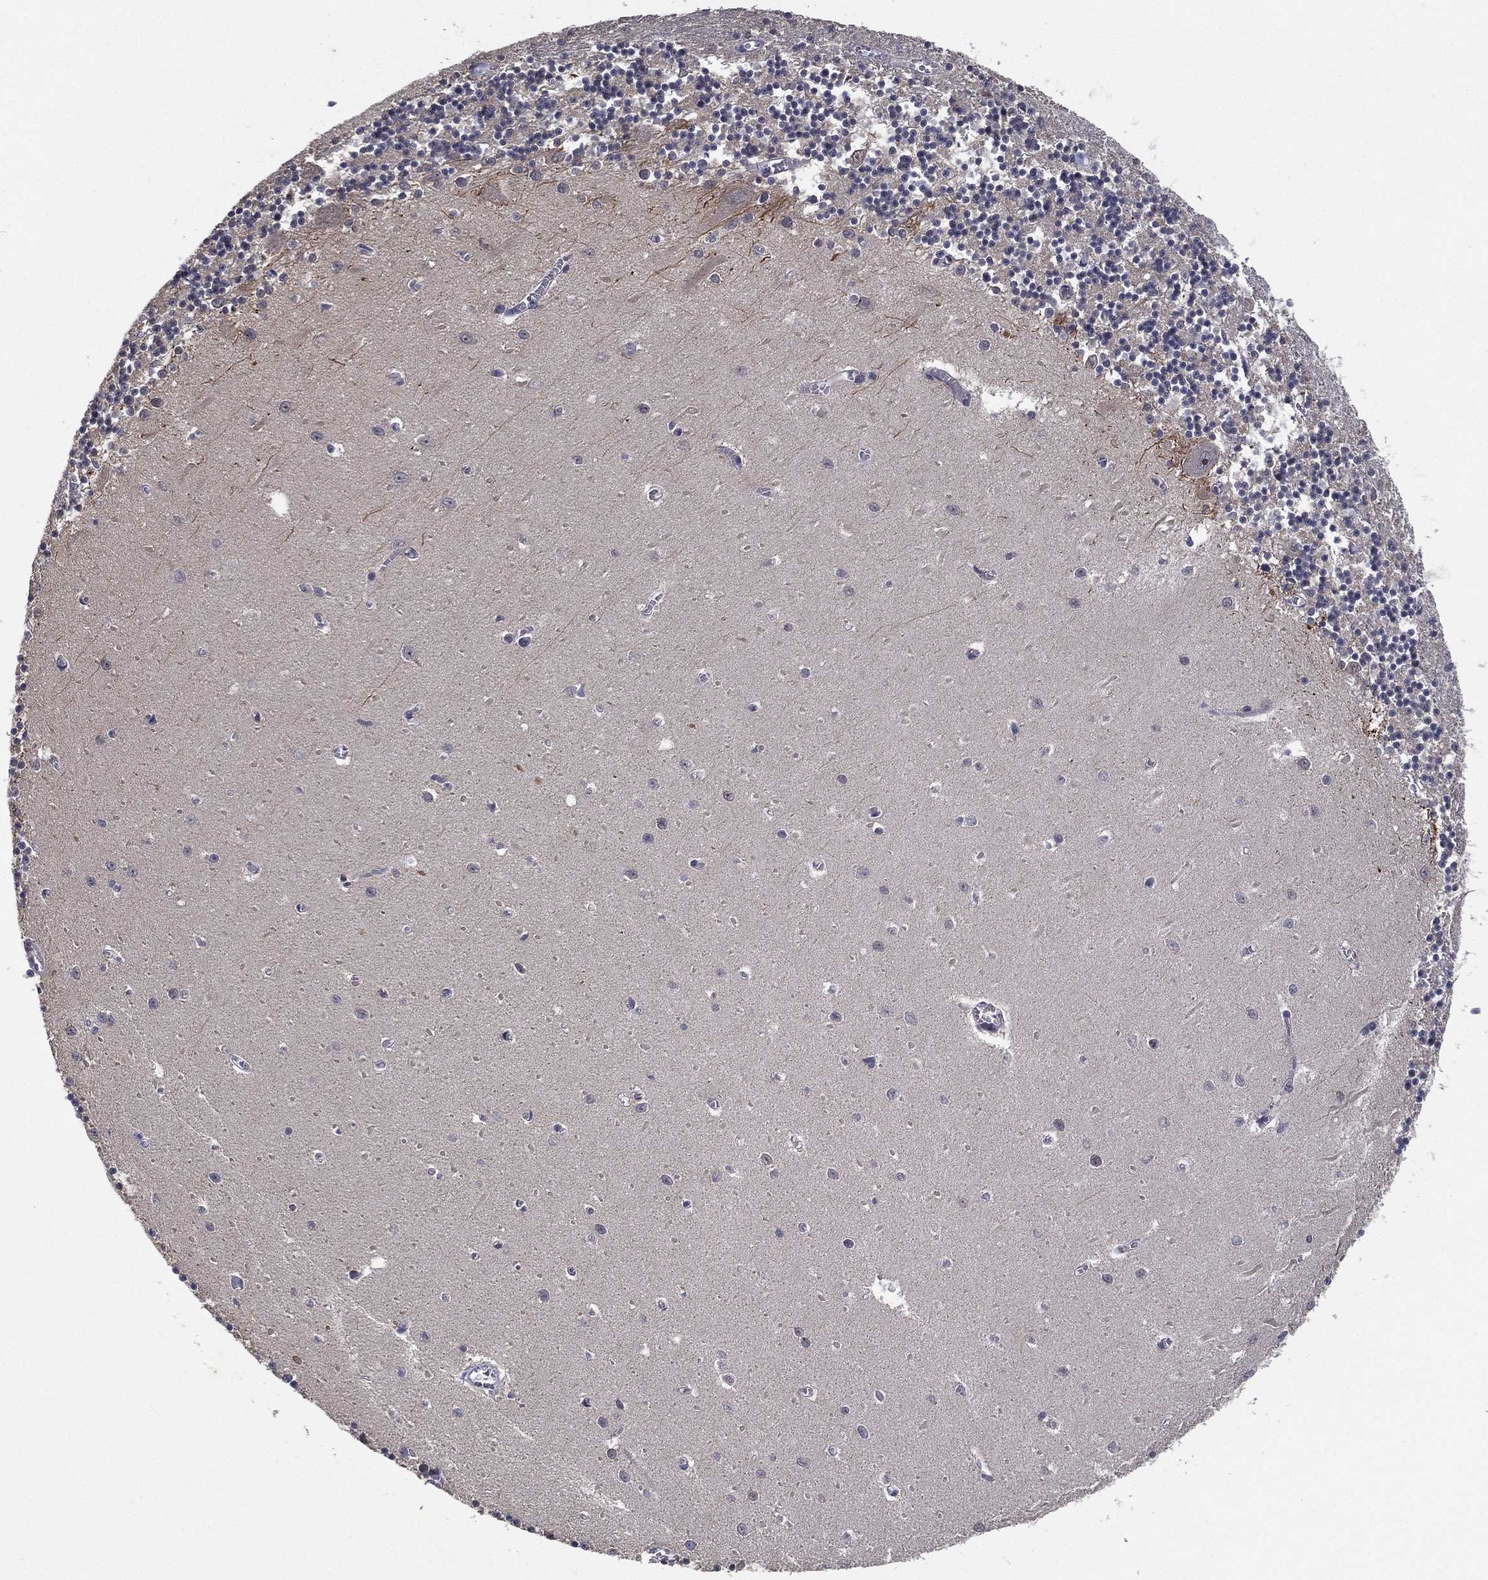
{"staining": {"intensity": "negative", "quantity": "none", "location": "none"}, "tissue": "cerebellum", "cell_type": "Cells in granular layer", "image_type": "normal", "snomed": [{"axis": "morphology", "description": "Normal tissue, NOS"}, {"axis": "topography", "description": "Cerebellum"}], "caption": "This micrograph is of normal cerebellum stained with IHC to label a protein in brown with the nuclei are counter-stained blue. There is no expression in cells in granular layer.", "gene": "NELFCD", "patient": {"sex": "female", "age": 64}}